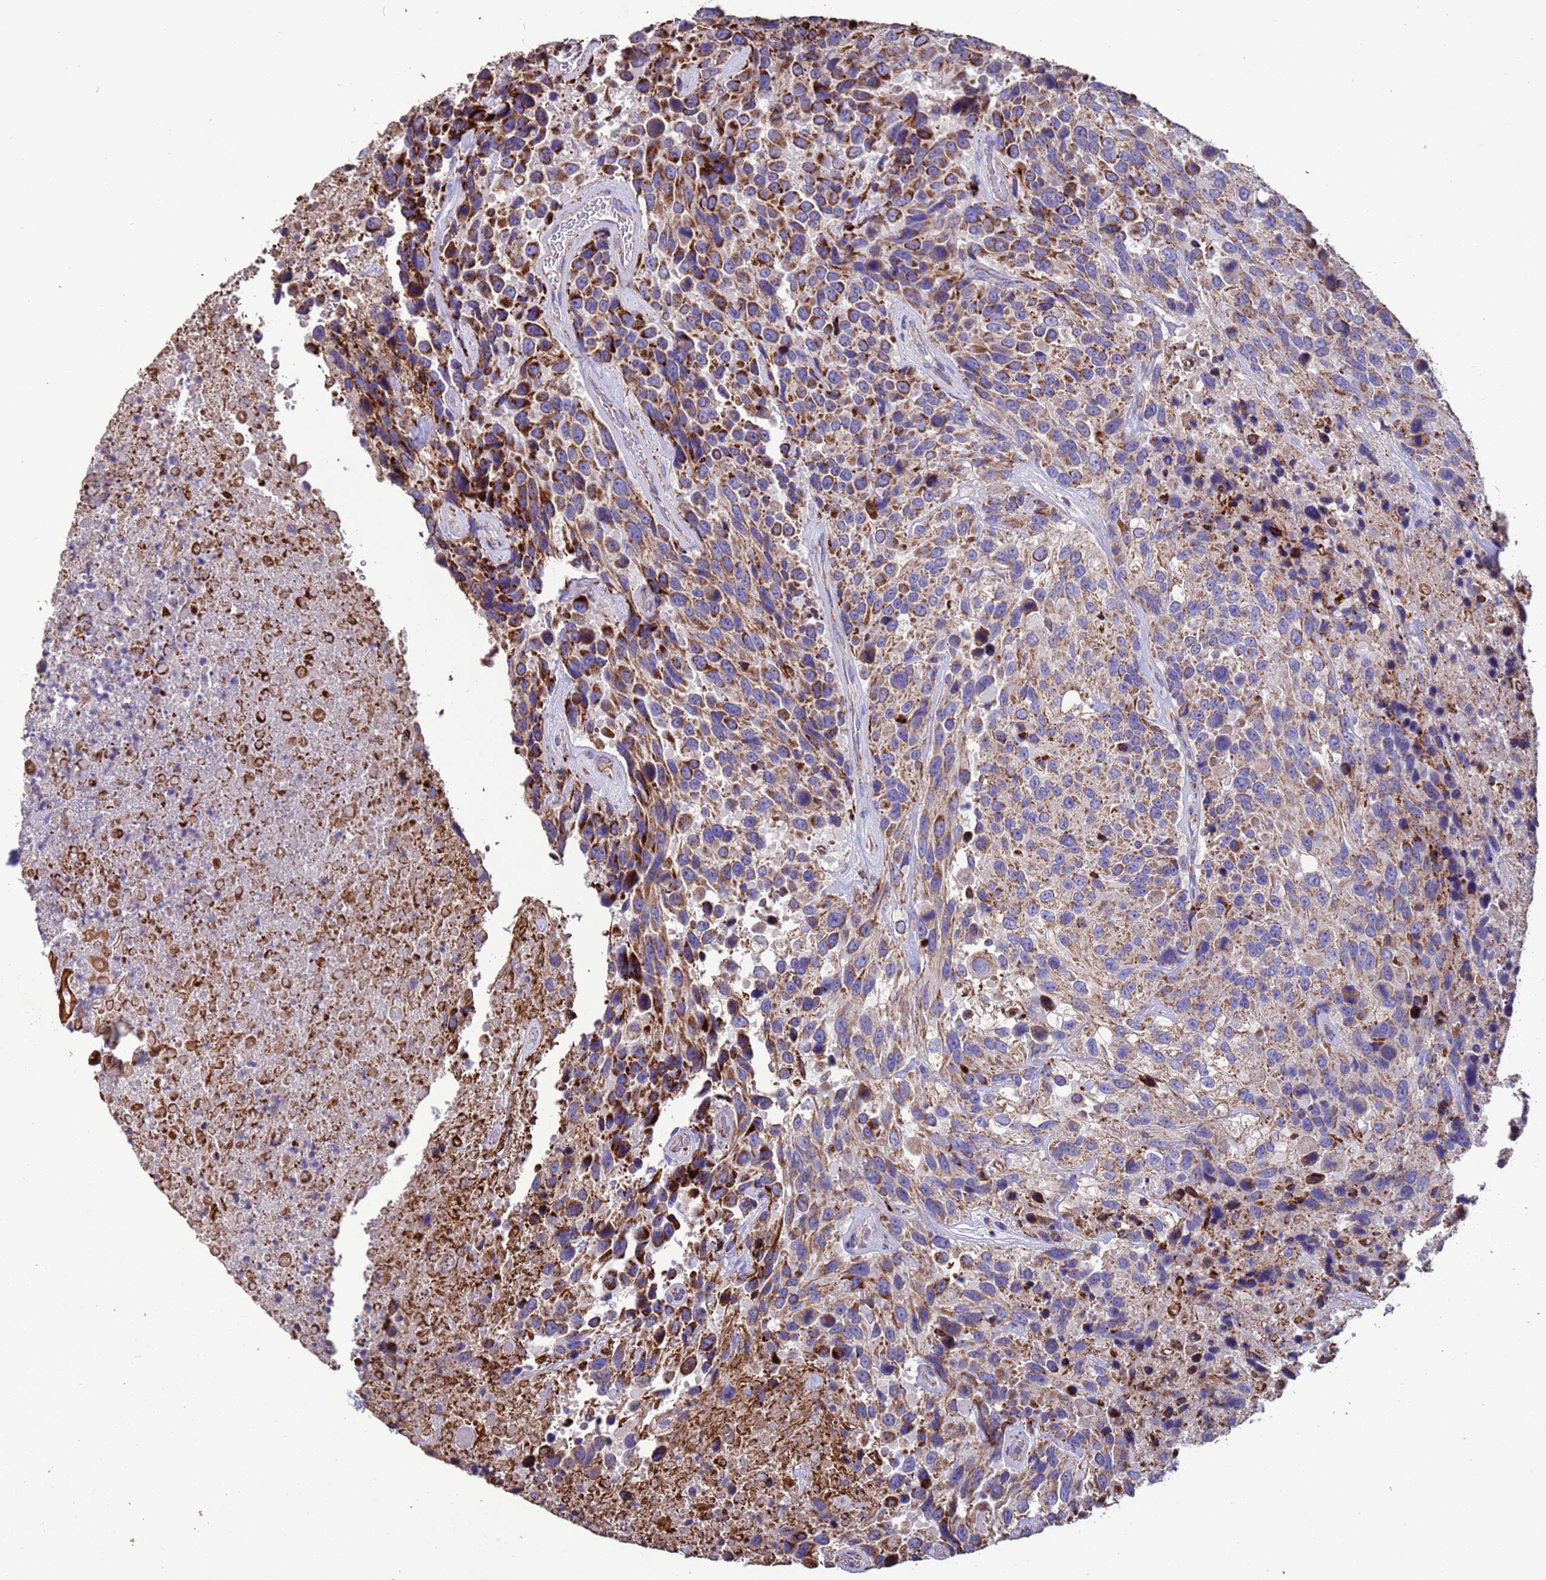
{"staining": {"intensity": "moderate", "quantity": ">75%", "location": "cytoplasmic/membranous"}, "tissue": "urothelial cancer", "cell_type": "Tumor cells", "image_type": "cancer", "snomed": [{"axis": "morphology", "description": "Urothelial carcinoma, High grade"}, {"axis": "topography", "description": "Urinary bladder"}], "caption": "Urothelial cancer stained with a brown dye displays moderate cytoplasmic/membranous positive staining in approximately >75% of tumor cells.", "gene": "ZNFX1", "patient": {"sex": "female", "age": 70}}